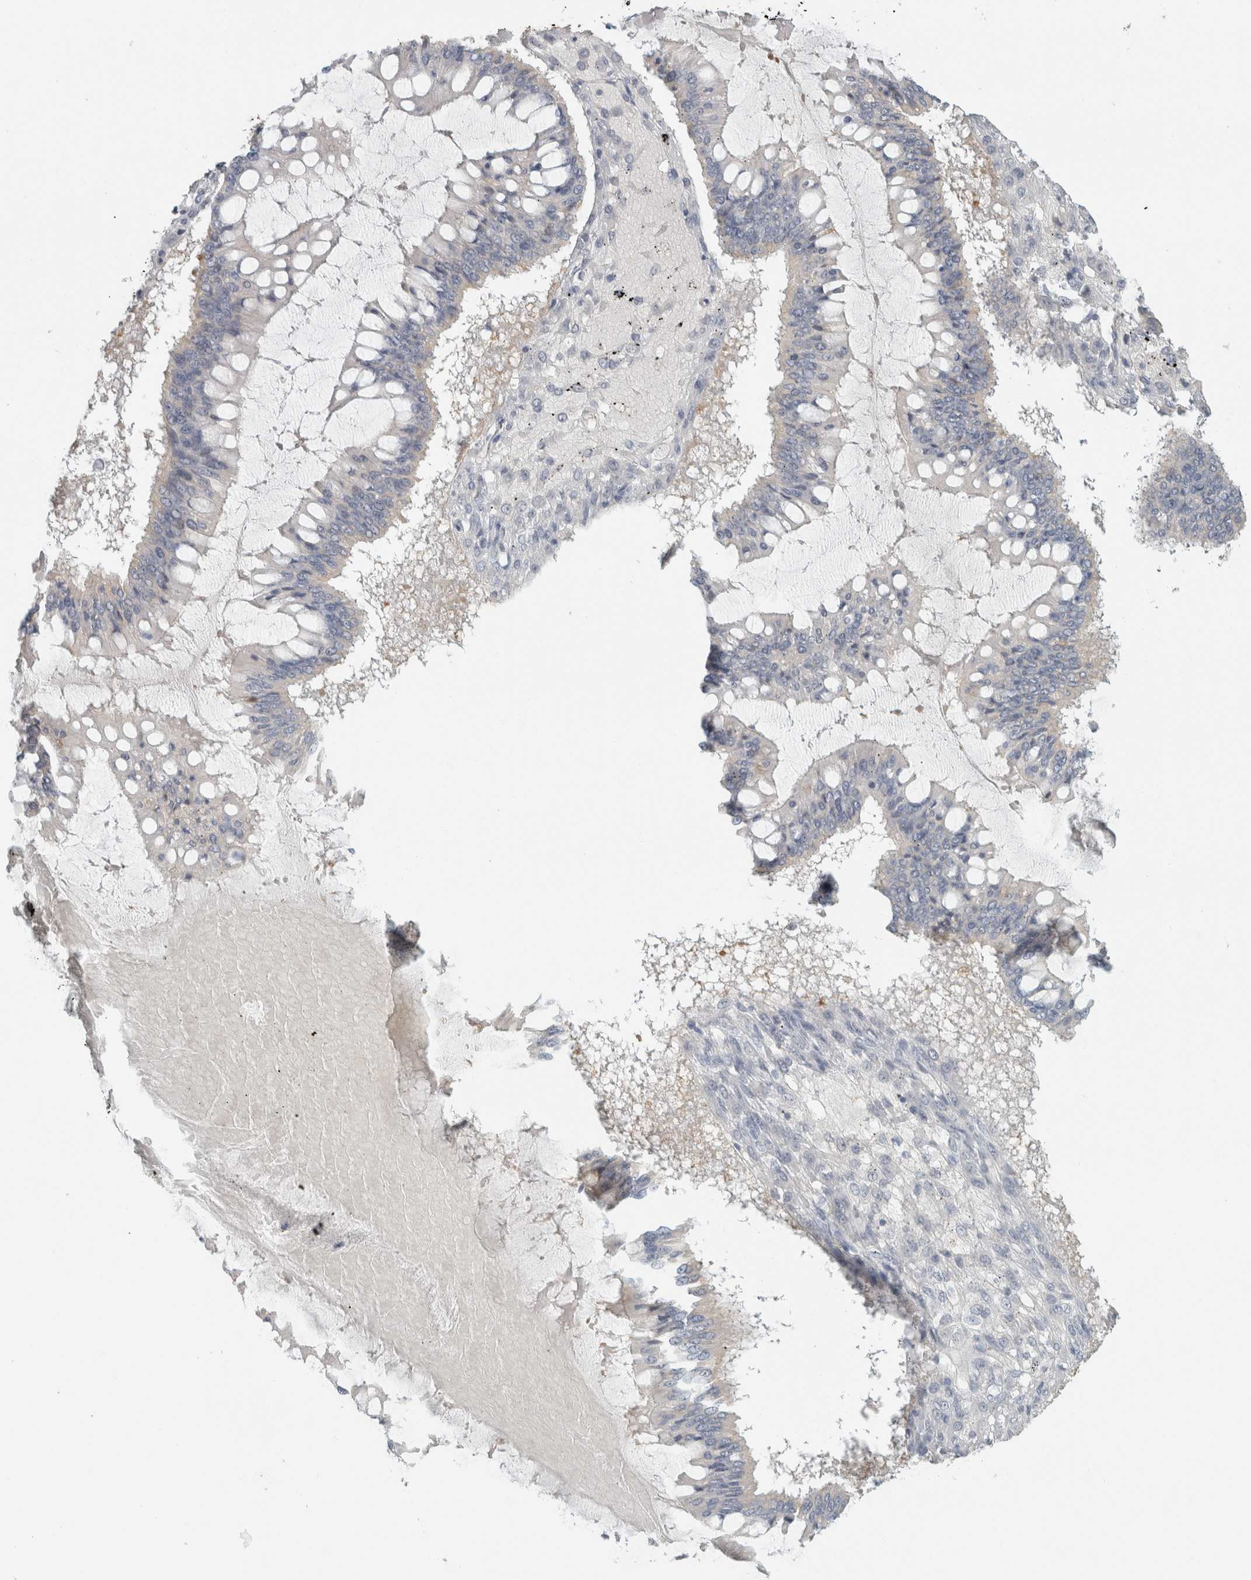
{"staining": {"intensity": "negative", "quantity": "none", "location": "none"}, "tissue": "ovarian cancer", "cell_type": "Tumor cells", "image_type": "cancer", "snomed": [{"axis": "morphology", "description": "Cystadenocarcinoma, mucinous, NOS"}, {"axis": "topography", "description": "Ovary"}], "caption": "Tumor cells are negative for brown protein staining in ovarian mucinous cystadenocarcinoma.", "gene": "SCIN", "patient": {"sex": "female", "age": 73}}